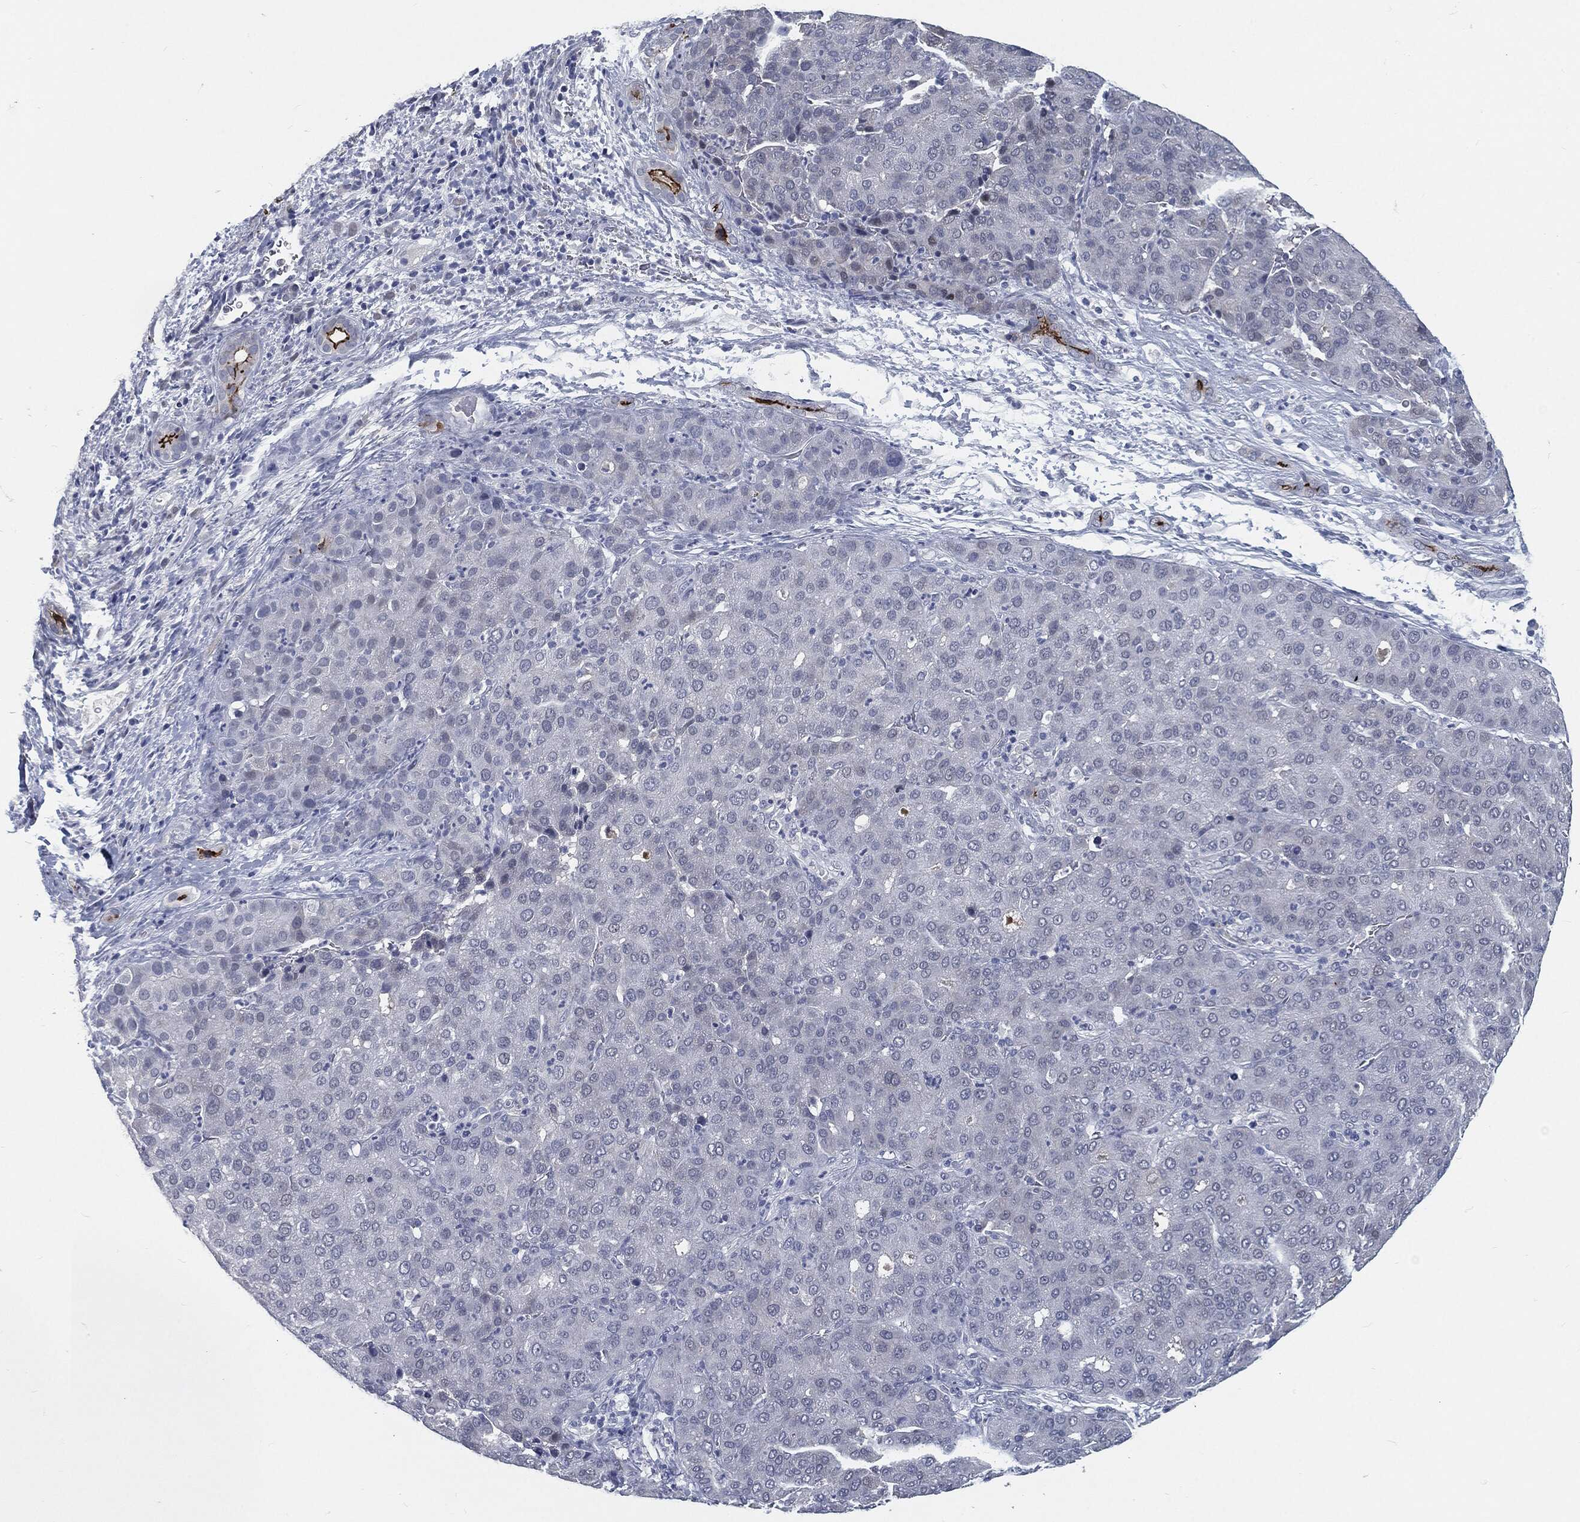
{"staining": {"intensity": "negative", "quantity": "none", "location": "none"}, "tissue": "liver cancer", "cell_type": "Tumor cells", "image_type": "cancer", "snomed": [{"axis": "morphology", "description": "Carcinoma, Hepatocellular, NOS"}, {"axis": "topography", "description": "Liver"}], "caption": "Tumor cells are negative for protein expression in human hepatocellular carcinoma (liver).", "gene": "PROM1", "patient": {"sex": "male", "age": 65}}